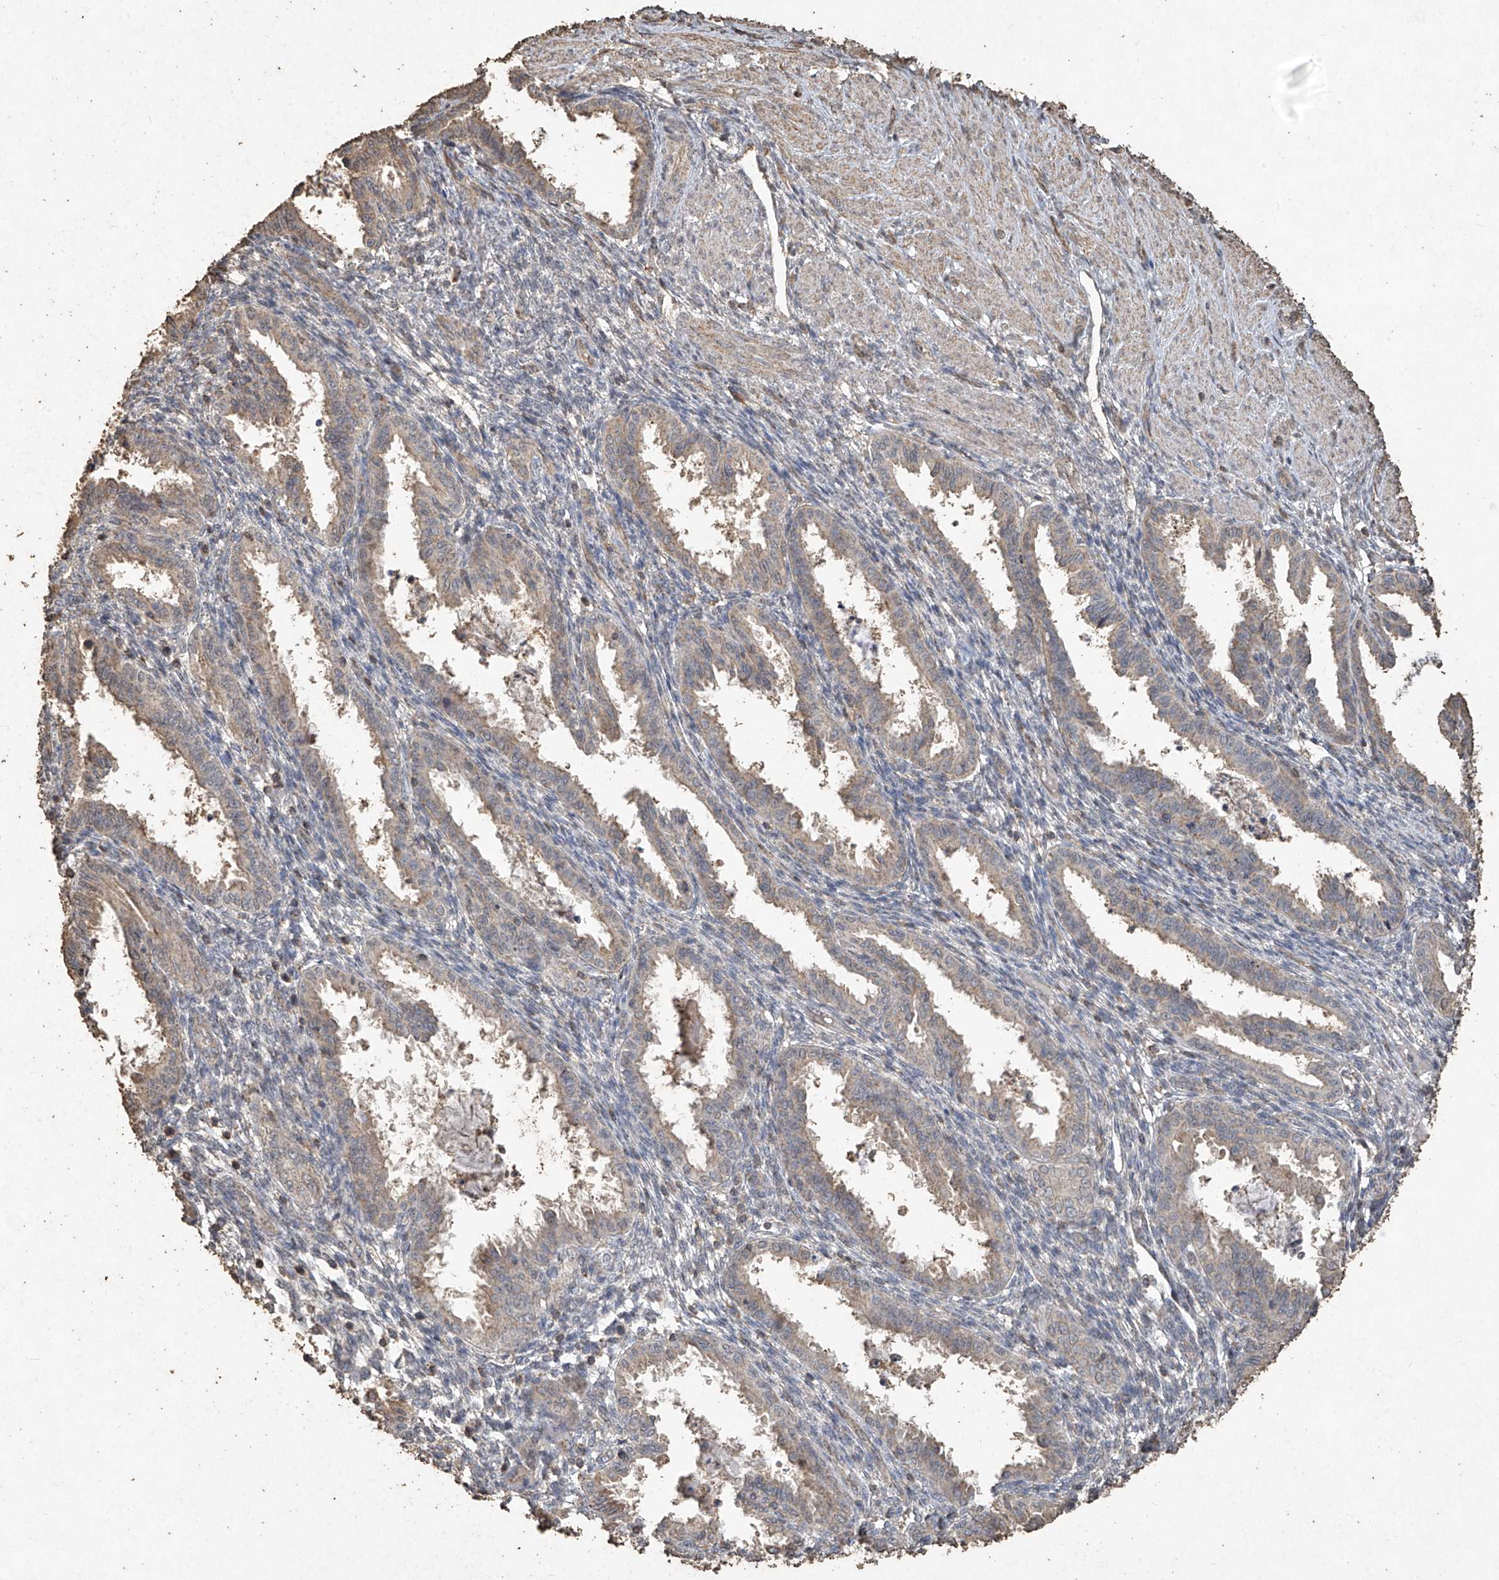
{"staining": {"intensity": "moderate", "quantity": "<25%", "location": "cytoplasmic/membranous"}, "tissue": "endometrium", "cell_type": "Cells in endometrial stroma", "image_type": "normal", "snomed": [{"axis": "morphology", "description": "Normal tissue, NOS"}, {"axis": "topography", "description": "Endometrium"}], "caption": "A low amount of moderate cytoplasmic/membranous expression is present in about <25% of cells in endometrial stroma in unremarkable endometrium.", "gene": "ERBB3", "patient": {"sex": "female", "age": 33}}